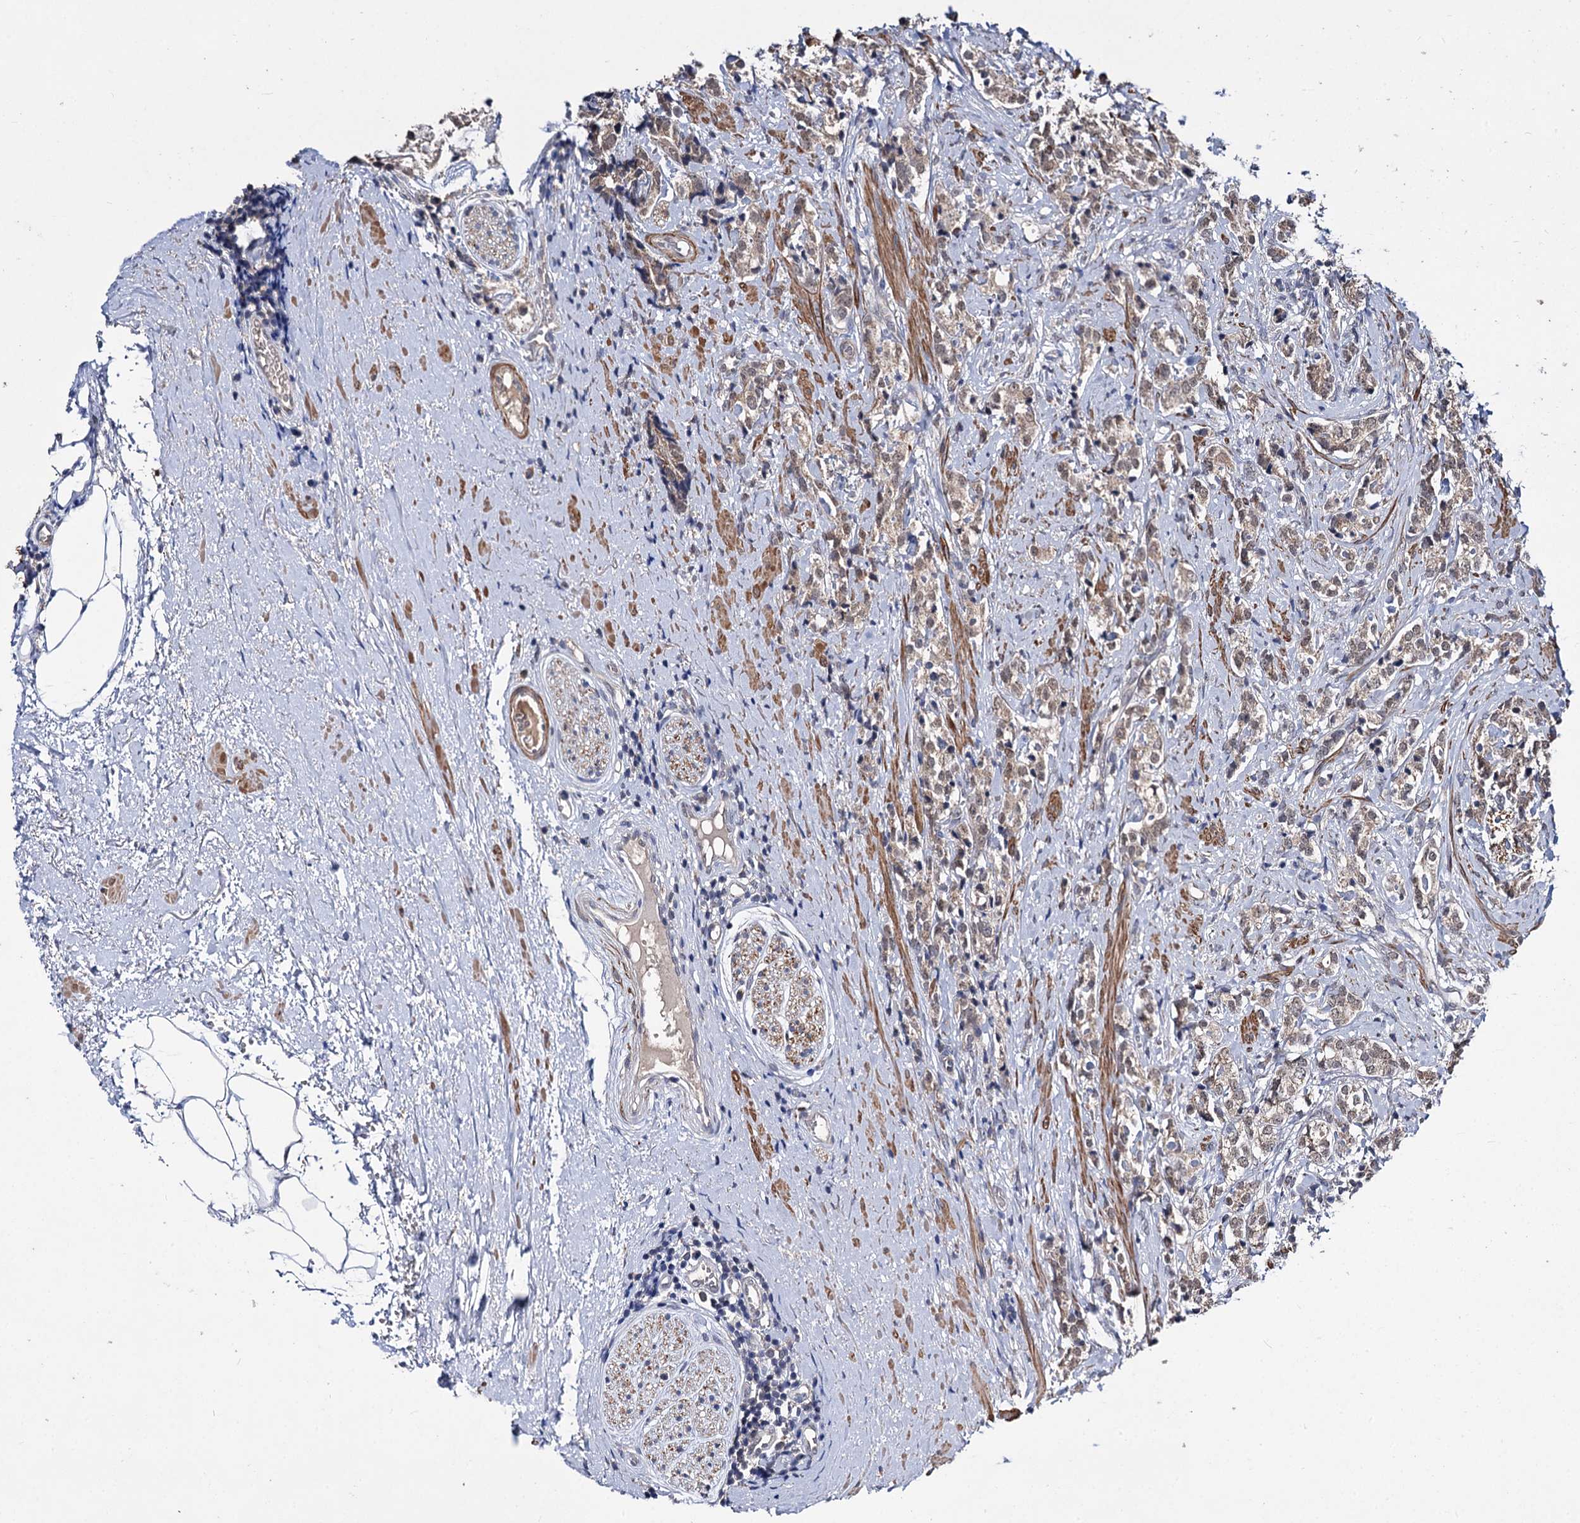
{"staining": {"intensity": "weak", "quantity": ">75%", "location": "cytoplasmic/membranous,nuclear"}, "tissue": "prostate cancer", "cell_type": "Tumor cells", "image_type": "cancer", "snomed": [{"axis": "morphology", "description": "Adenocarcinoma, High grade"}, {"axis": "topography", "description": "Prostate"}], "caption": "The histopathology image demonstrates immunohistochemical staining of prostate cancer. There is weak cytoplasmic/membranous and nuclear expression is identified in approximately >75% of tumor cells.", "gene": "CLPB", "patient": {"sex": "male", "age": 69}}